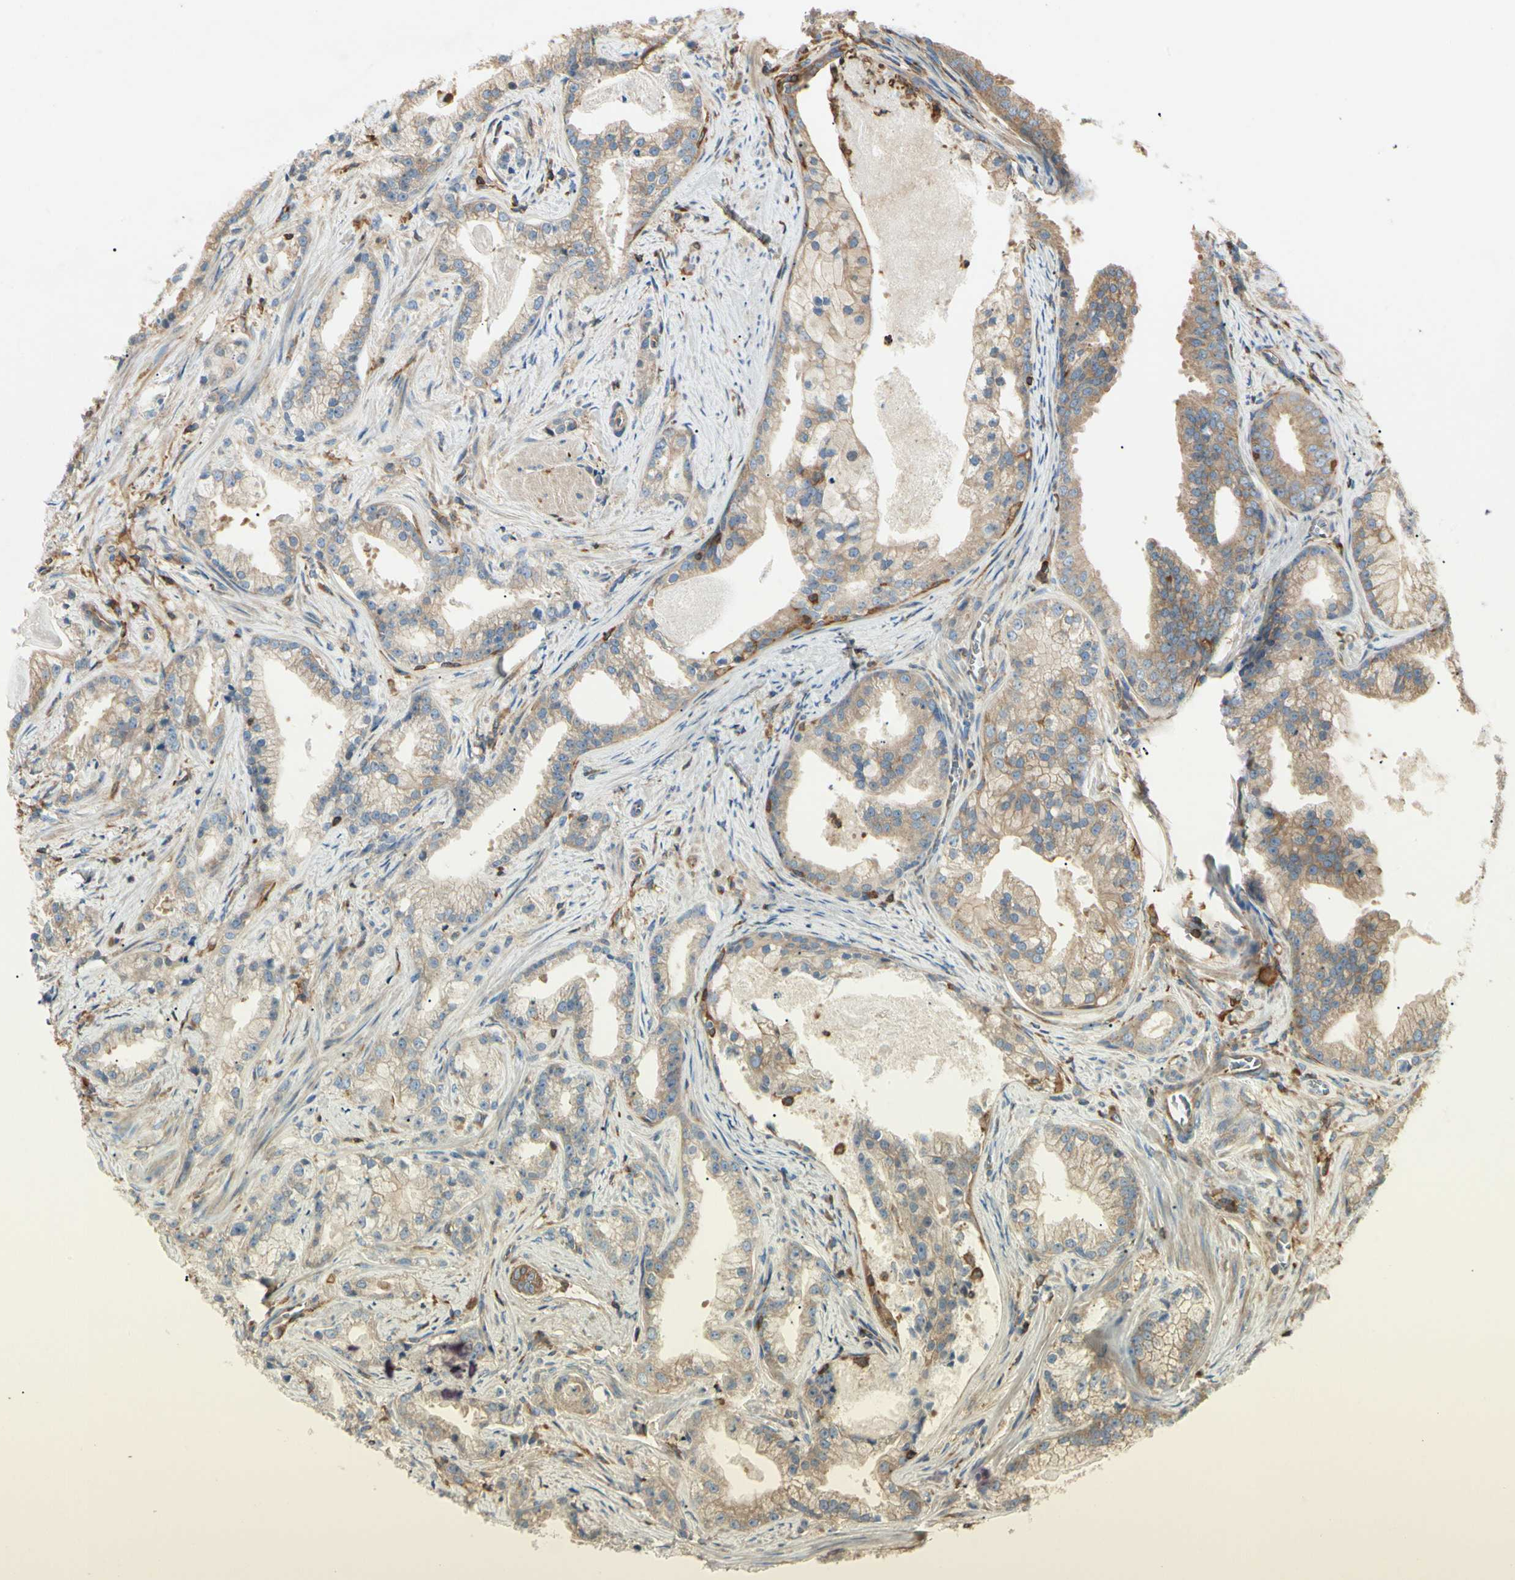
{"staining": {"intensity": "weak", "quantity": ">75%", "location": "cytoplasmic/membranous"}, "tissue": "prostate cancer", "cell_type": "Tumor cells", "image_type": "cancer", "snomed": [{"axis": "morphology", "description": "Adenocarcinoma, Low grade"}, {"axis": "topography", "description": "Prostate"}], "caption": "The histopathology image exhibits a brown stain indicating the presence of a protein in the cytoplasmic/membranous of tumor cells in prostate cancer (adenocarcinoma (low-grade)).", "gene": "ARPC2", "patient": {"sex": "male", "age": 59}}